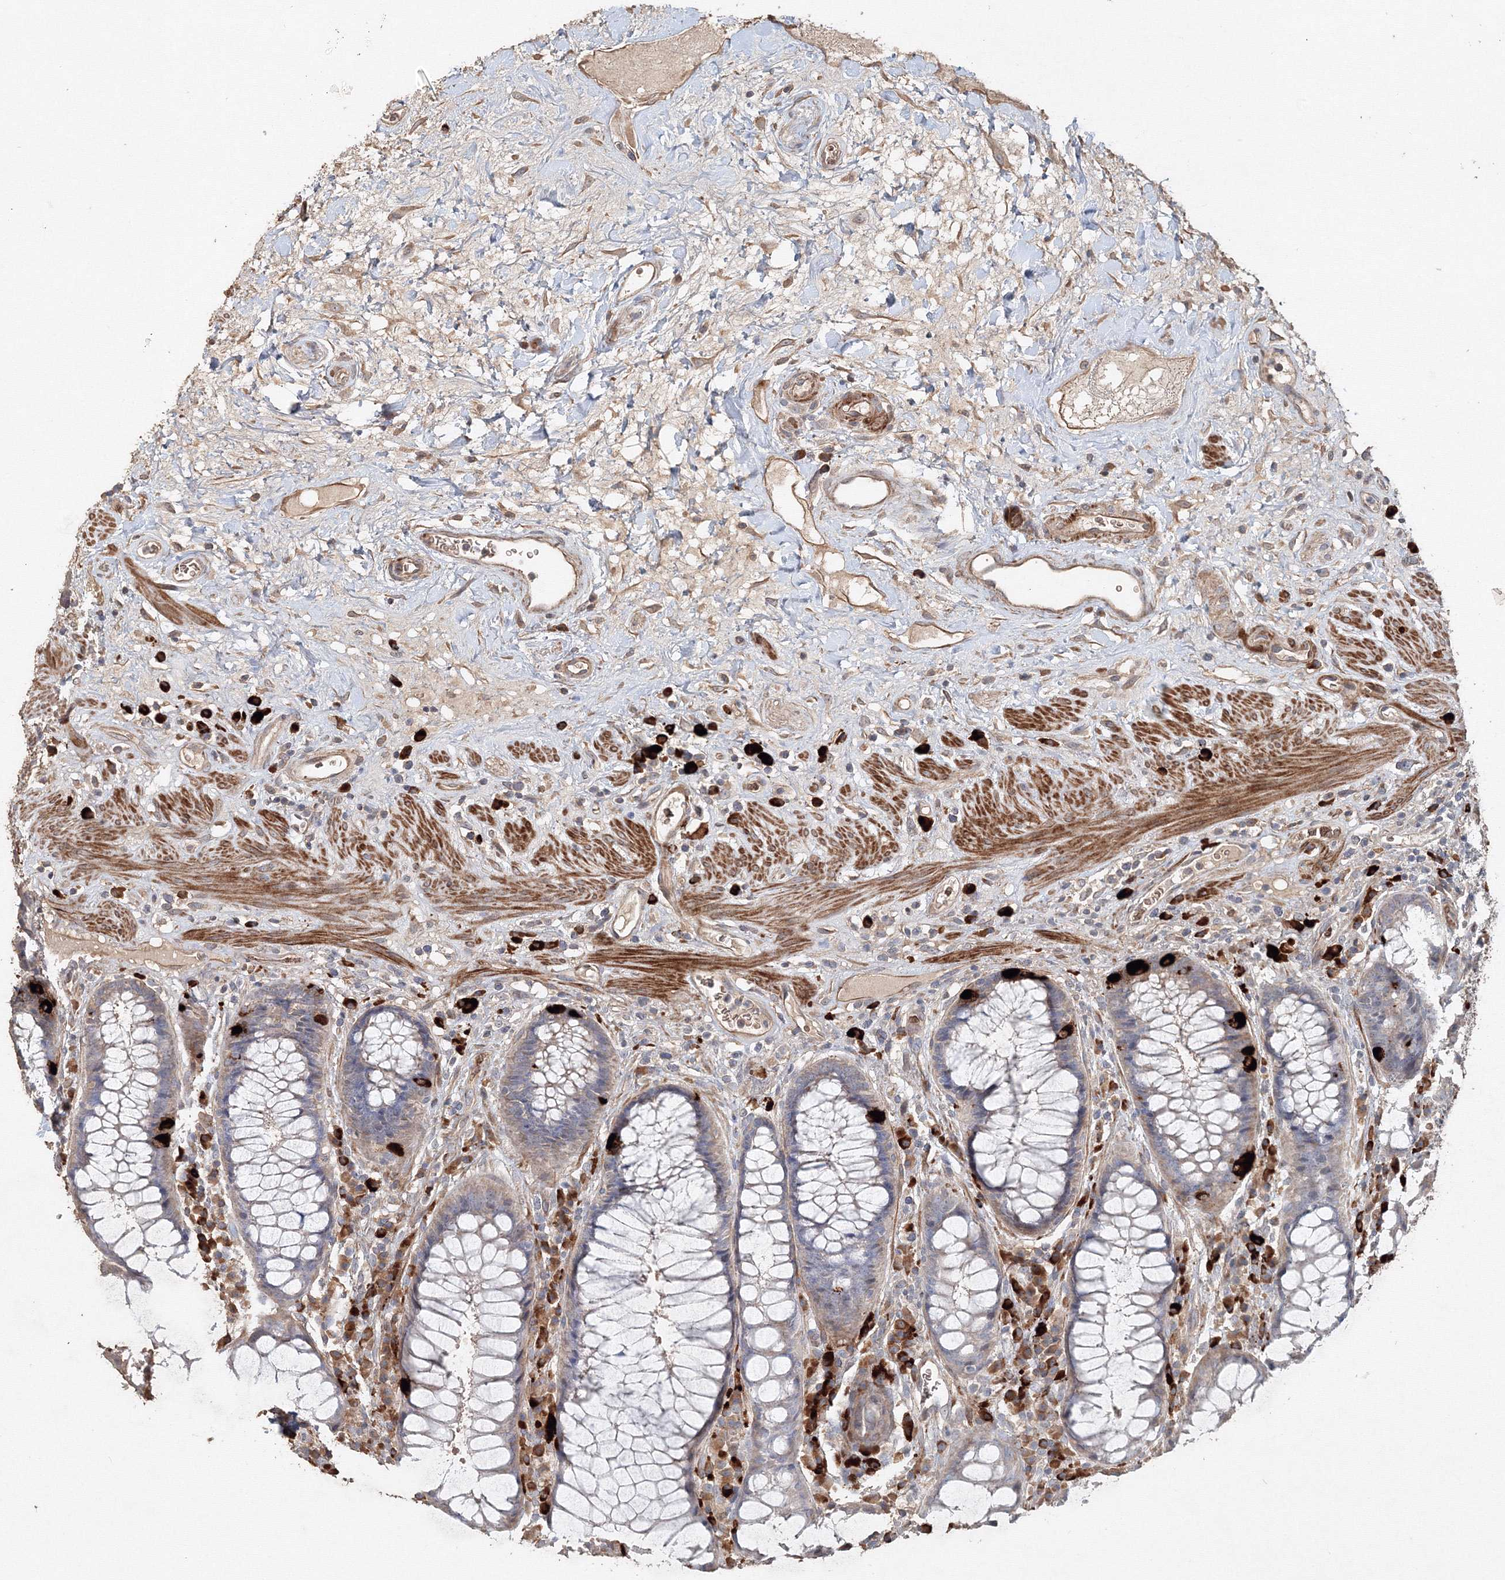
{"staining": {"intensity": "weak", "quantity": "<25%", "location": "cytoplasmic/membranous"}, "tissue": "rectum", "cell_type": "Glandular cells", "image_type": "normal", "snomed": [{"axis": "morphology", "description": "Normal tissue, NOS"}, {"axis": "topography", "description": "Rectum"}], "caption": "Immunohistochemical staining of unremarkable rectum demonstrates no significant positivity in glandular cells.", "gene": "NALF2", "patient": {"sex": "male", "age": 64}}